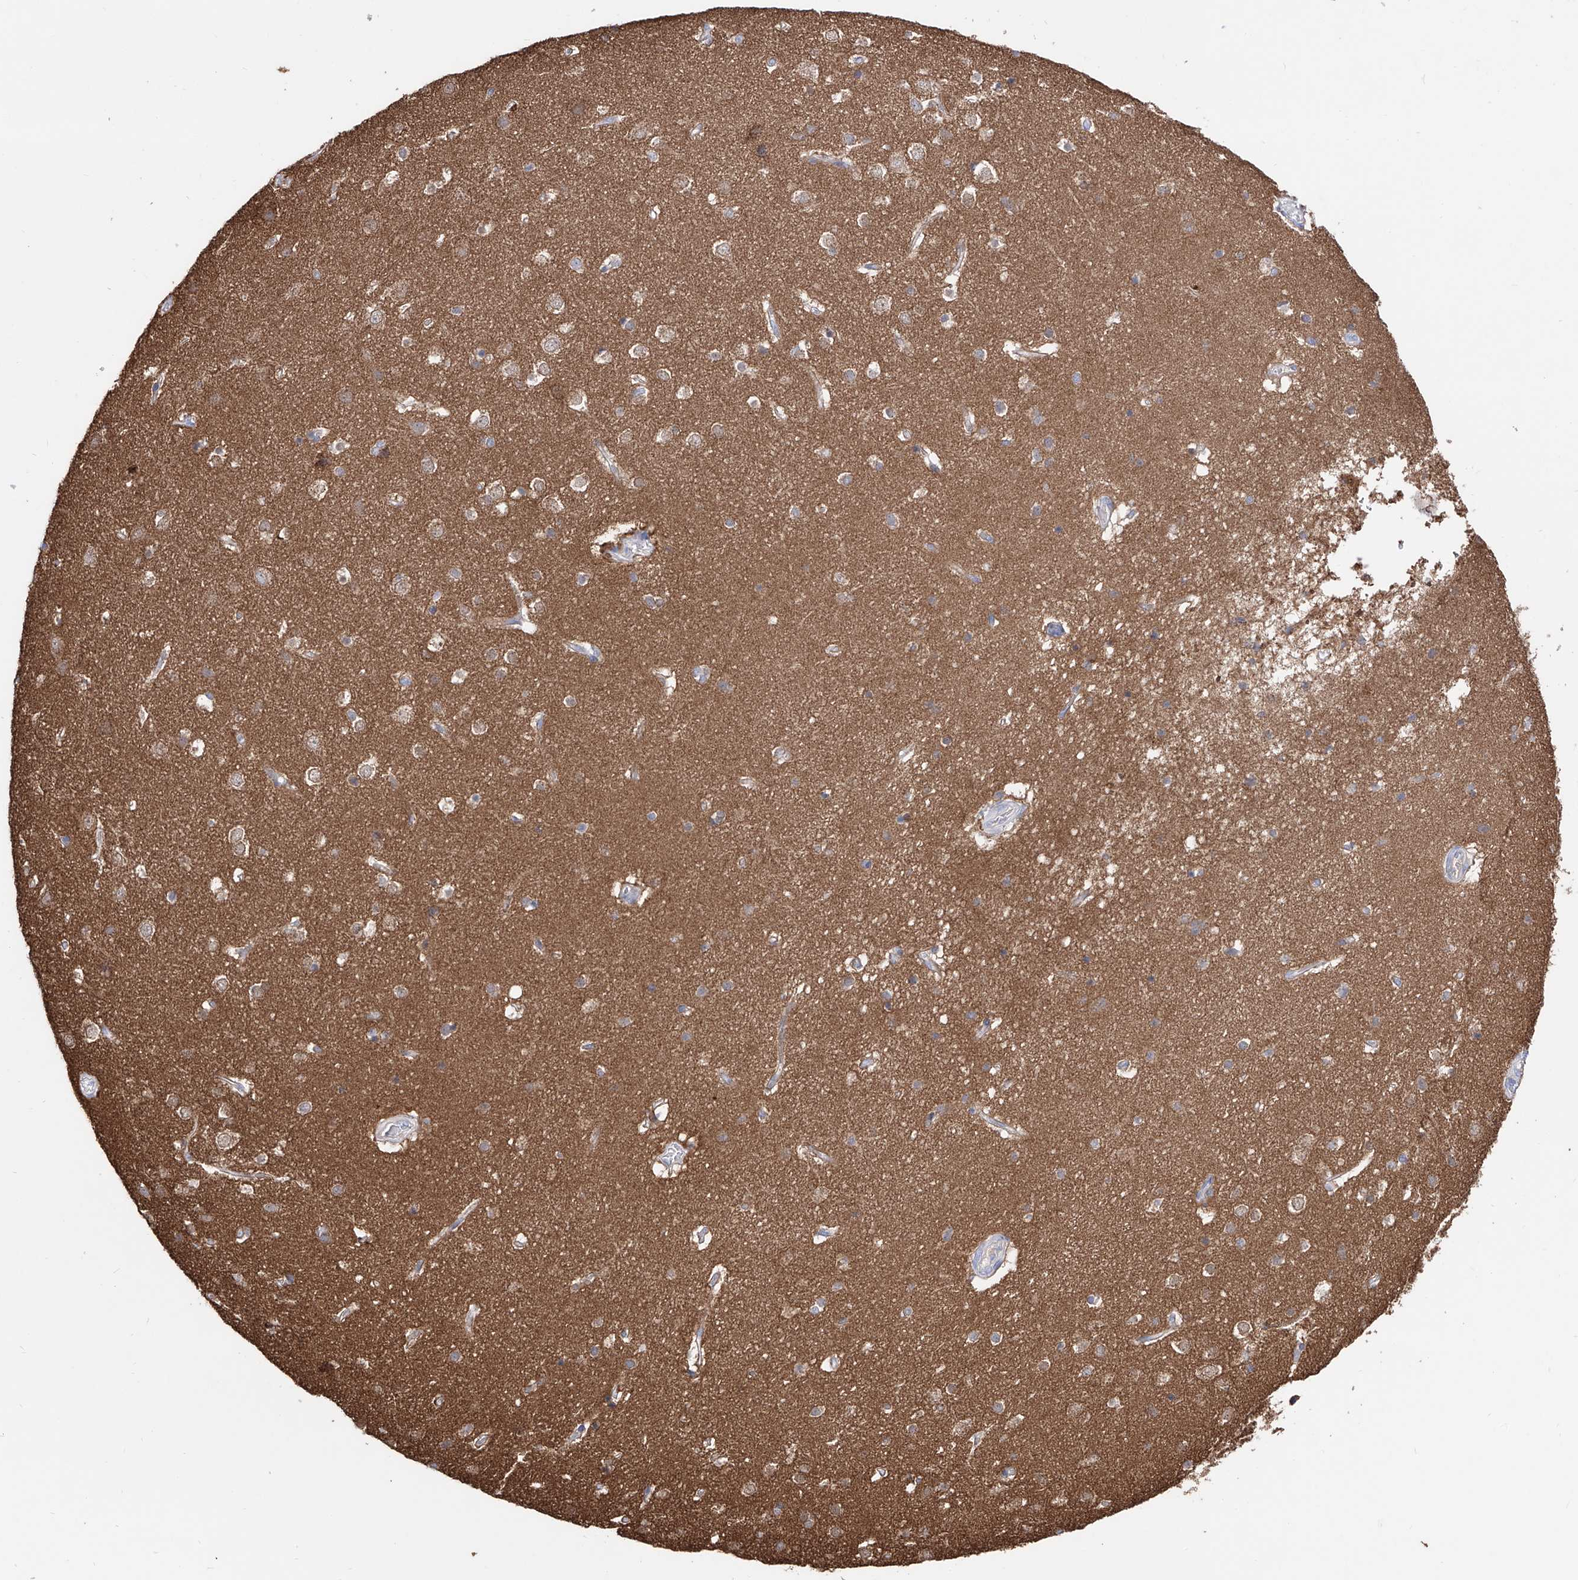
{"staining": {"intensity": "negative", "quantity": "none", "location": "none"}, "tissue": "cerebral cortex", "cell_type": "Endothelial cells", "image_type": "normal", "snomed": [{"axis": "morphology", "description": "Normal tissue, NOS"}, {"axis": "topography", "description": "Cerebral cortex"}], "caption": "This is a histopathology image of immunohistochemistry (IHC) staining of unremarkable cerebral cortex, which shows no positivity in endothelial cells.", "gene": "ZNF653", "patient": {"sex": "male", "age": 54}}